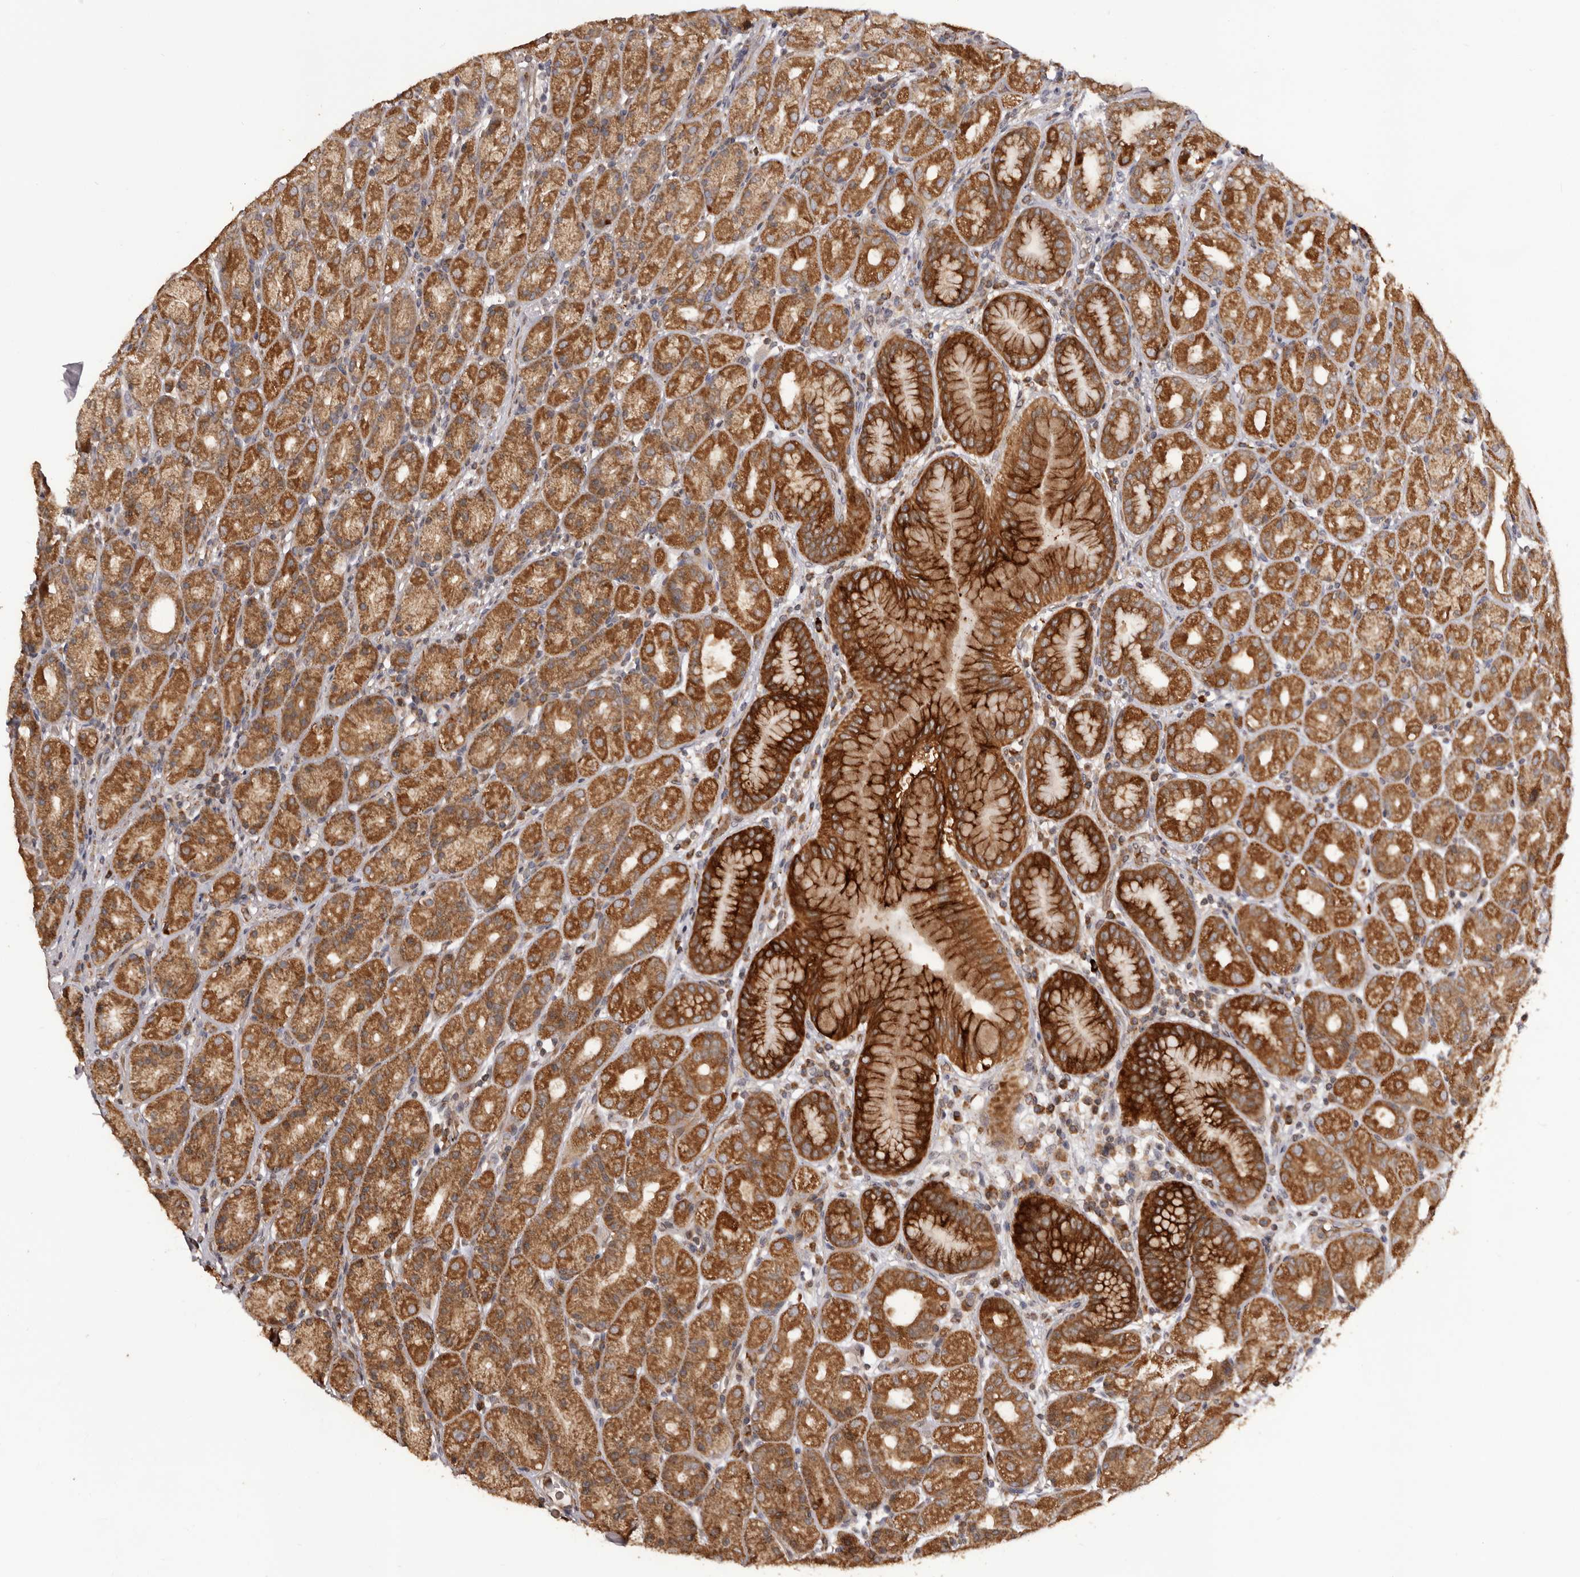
{"staining": {"intensity": "strong", "quantity": ">75%", "location": "cytoplasmic/membranous"}, "tissue": "stomach", "cell_type": "Glandular cells", "image_type": "normal", "snomed": [{"axis": "morphology", "description": "Normal tissue, NOS"}, {"axis": "topography", "description": "Stomach, upper"}], "caption": "Protein analysis of benign stomach reveals strong cytoplasmic/membranous staining in about >75% of glandular cells.", "gene": "QRSL1", "patient": {"sex": "male", "age": 68}}